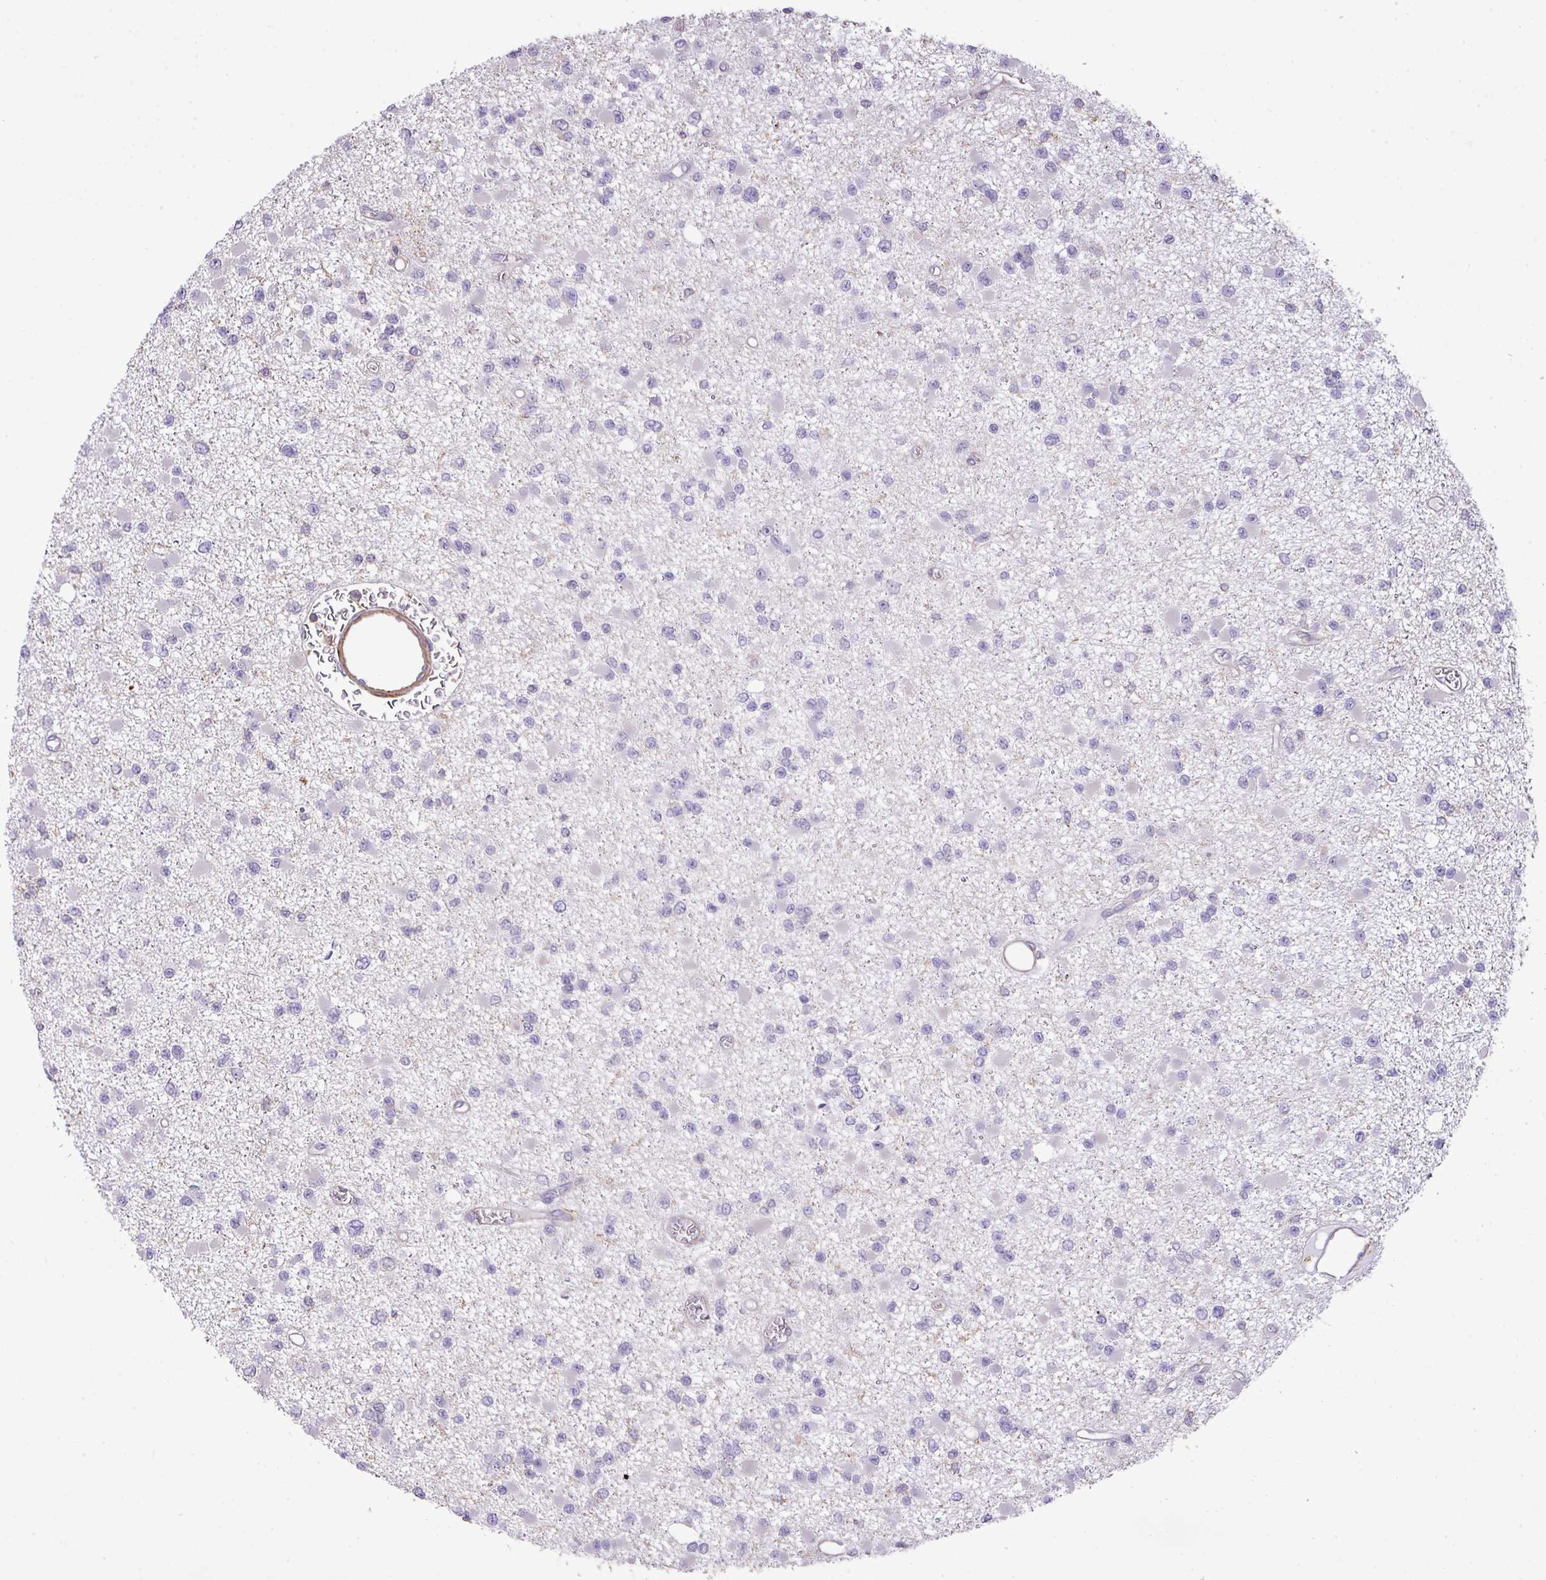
{"staining": {"intensity": "negative", "quantity": "none", "location": "none"}, "tissue": "glioma", "cell_type": "Tumor cells", "image_type": "cancer", "snomed": [{"axis": "morphology", "description": "Glioma, malignant, Low grade"}, {"axis": "topography", "description": "Brain"}], "caption": "This is an immunohistochemistry (IHC) image of malignant glioma (low-grade). There is no positivity in tumor cells.", "gene": "LRRC41", "patient": {"sex": "female", "age": 22}}